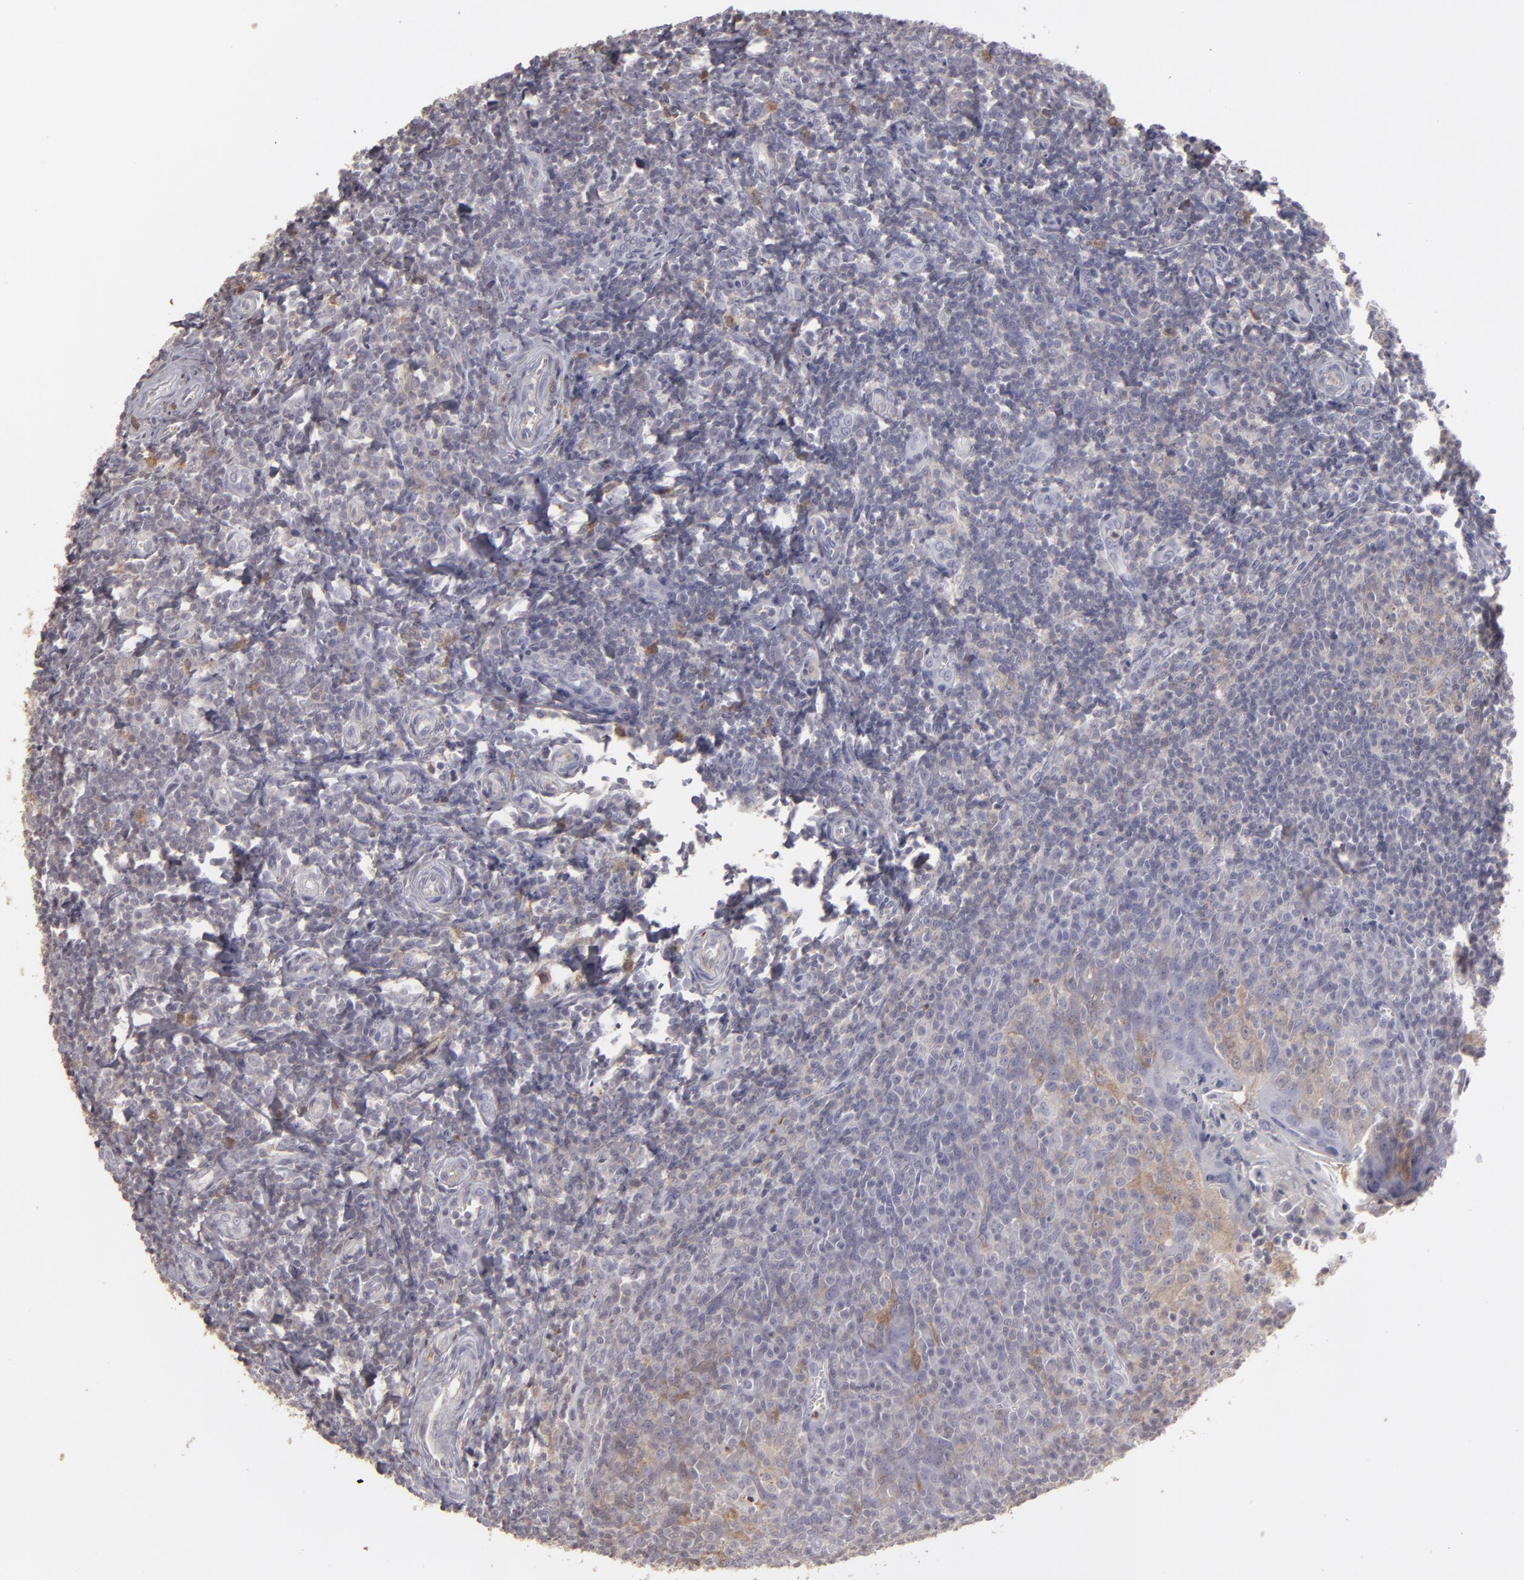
{"staining": {"intensity": "weak", "quantity": "25%-75%", "location": "cytoplasmic/membranous"}, "tissue": "tonsil", "cell_type": "Germinal center cells", "image_type": "normal", "snomed": [{"axis": "morphology", "description": "Normal tissue, NOS"}, {"axis": "topography", "description": "Tonsil"}], "caption": "Tonsil was stained to show a protein in brown. There is low levels of weak cytoplasmic/membranous staining in about 25%-75% of germinal center cells. (Brightfield microscopy of DAB IHC at high magnification).", "gene": "SEMA3G", "patient": {"sex": "male", "age": 20}}